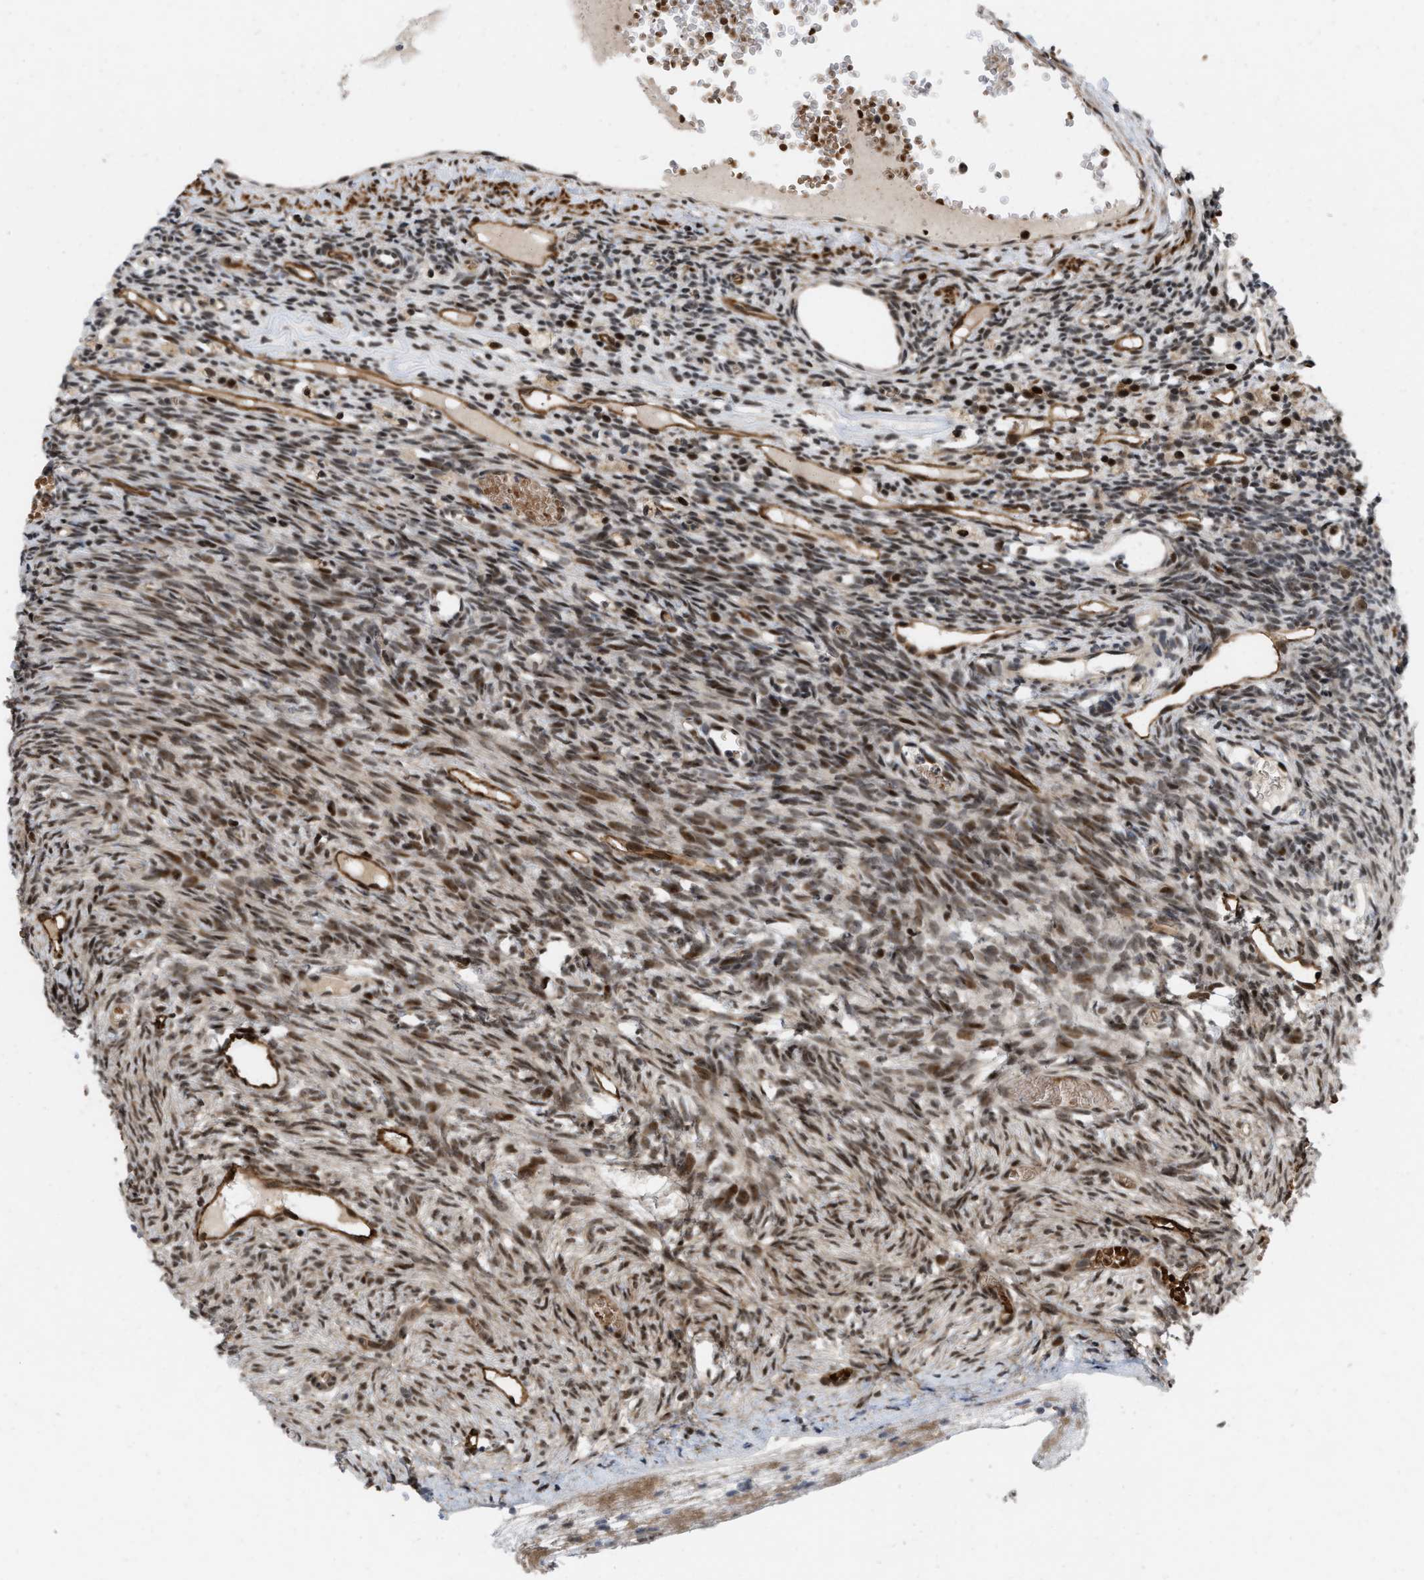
{"staining": {"intensity": "moderate", "quantity": ">75%", "location": "cytoplasmic/membranous,nuclear"}, "tissue": "ovary", "cell_type": "Follicle cells", "image_type": "normal", "snomed": [{"axis": "morphology", "description": "Normal tissue, NOS"}, {"axis": "topography", "description": "Ovary"}], "caption": "The histopathology image exhibits a brown stain indicating the presence of a protein in the cytoplasmic/membranous,nuclear of follicle cells in ovary.", "gene": "ANKRD11", "patient": {"sex": "female", "age": 33}}